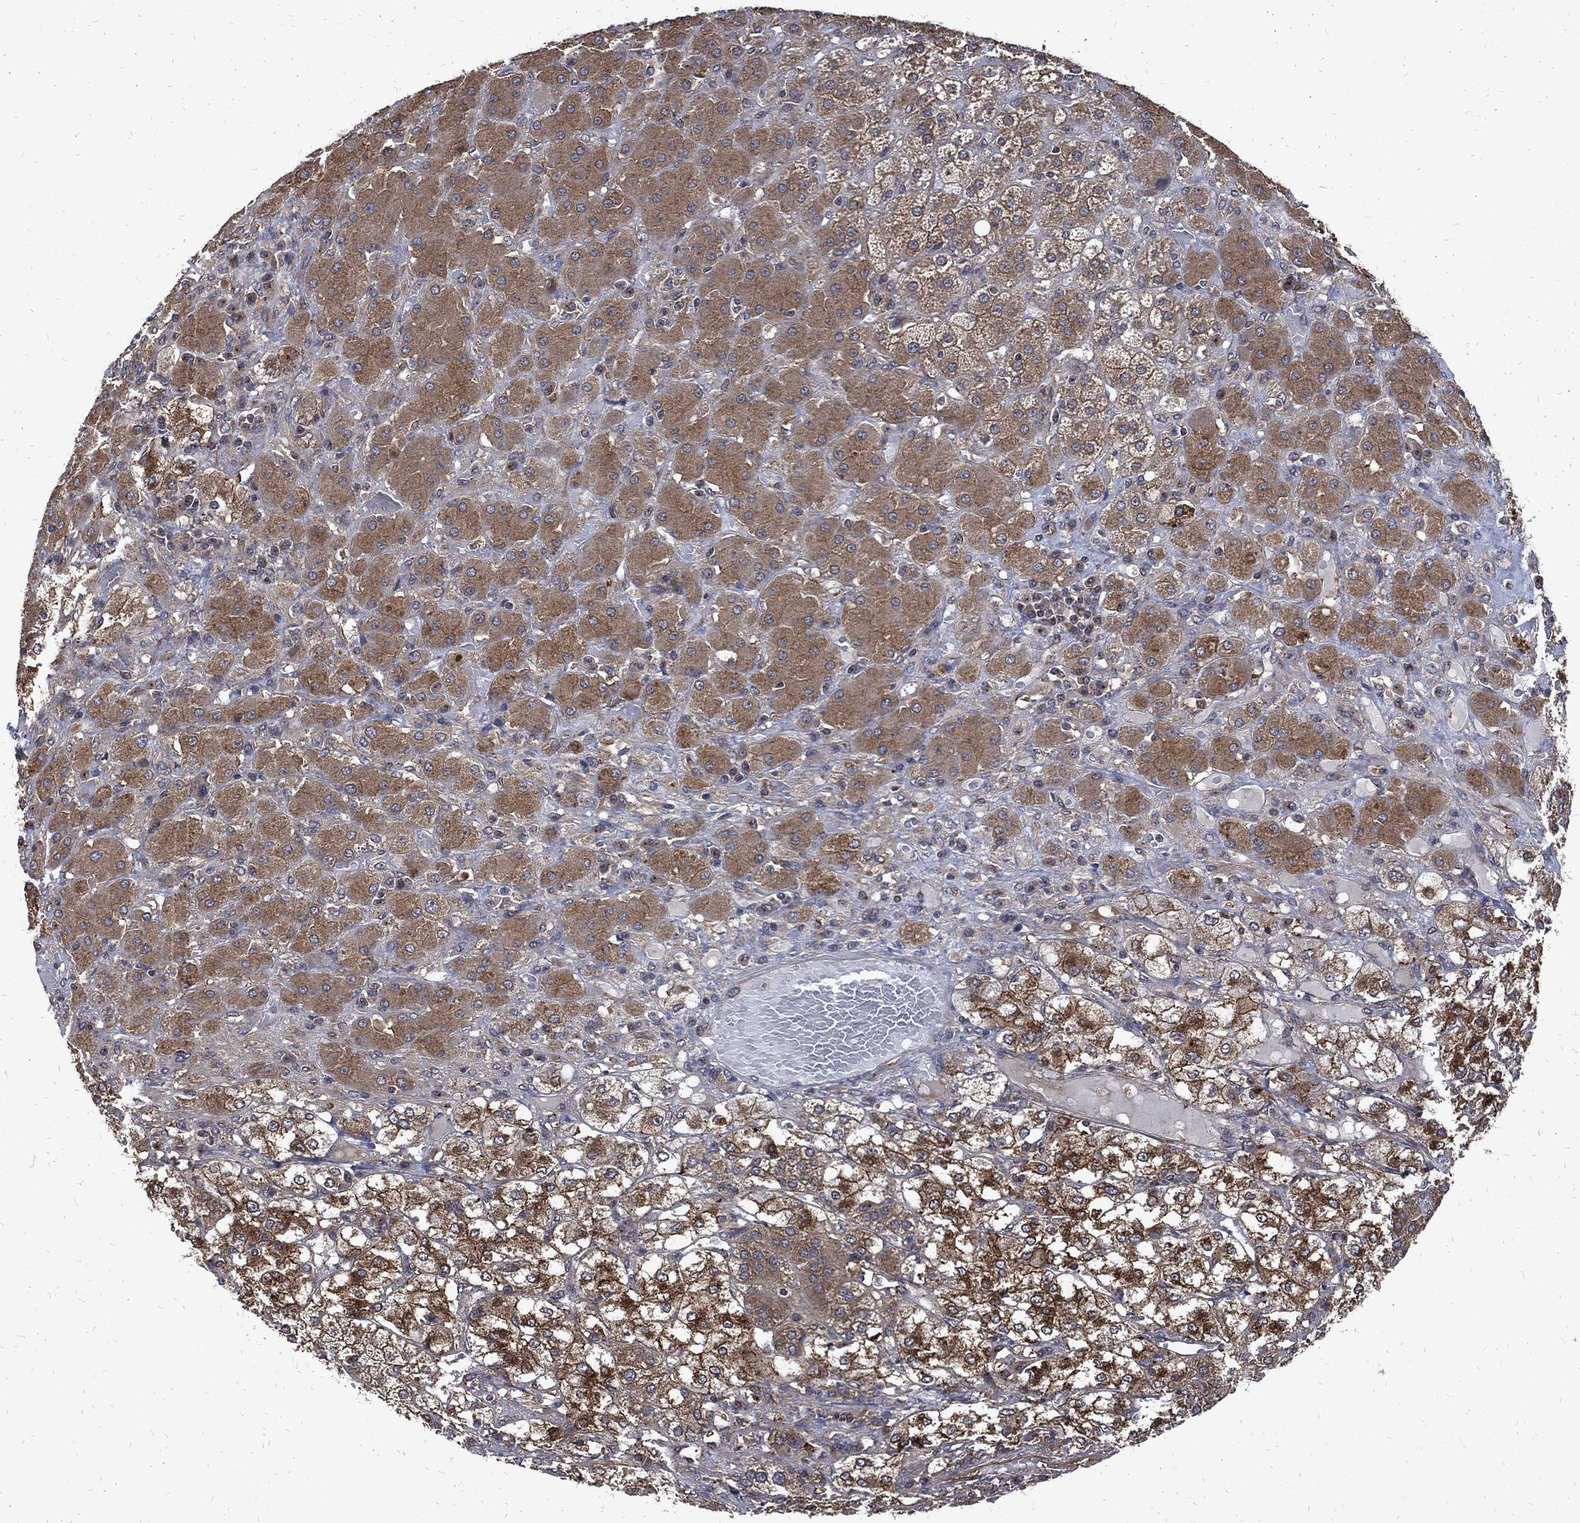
{"staining": {"intensity": "moderate", "quantity": ">75%", "location": "cytoplasmic/membranous"}, "tissue": "adrenal gland", "cell_type": "Glandular cells", "image_type": "normal", "snomed": [{"axis": "morphology", "description": "Normal tissue, NOS"}, {"axis": "topography", "description": "Adrenal gland"}], "caption": "This image demonstrates benign adrenal gland stained with IHC to label a protein in brown. The cytoplasmic/membranous of glandular cells show moderate positivity for the protein. Nuclei are counter-stained blue.", "gene": "DCTN1", "patient": {"sex": "male", "age": 70}}